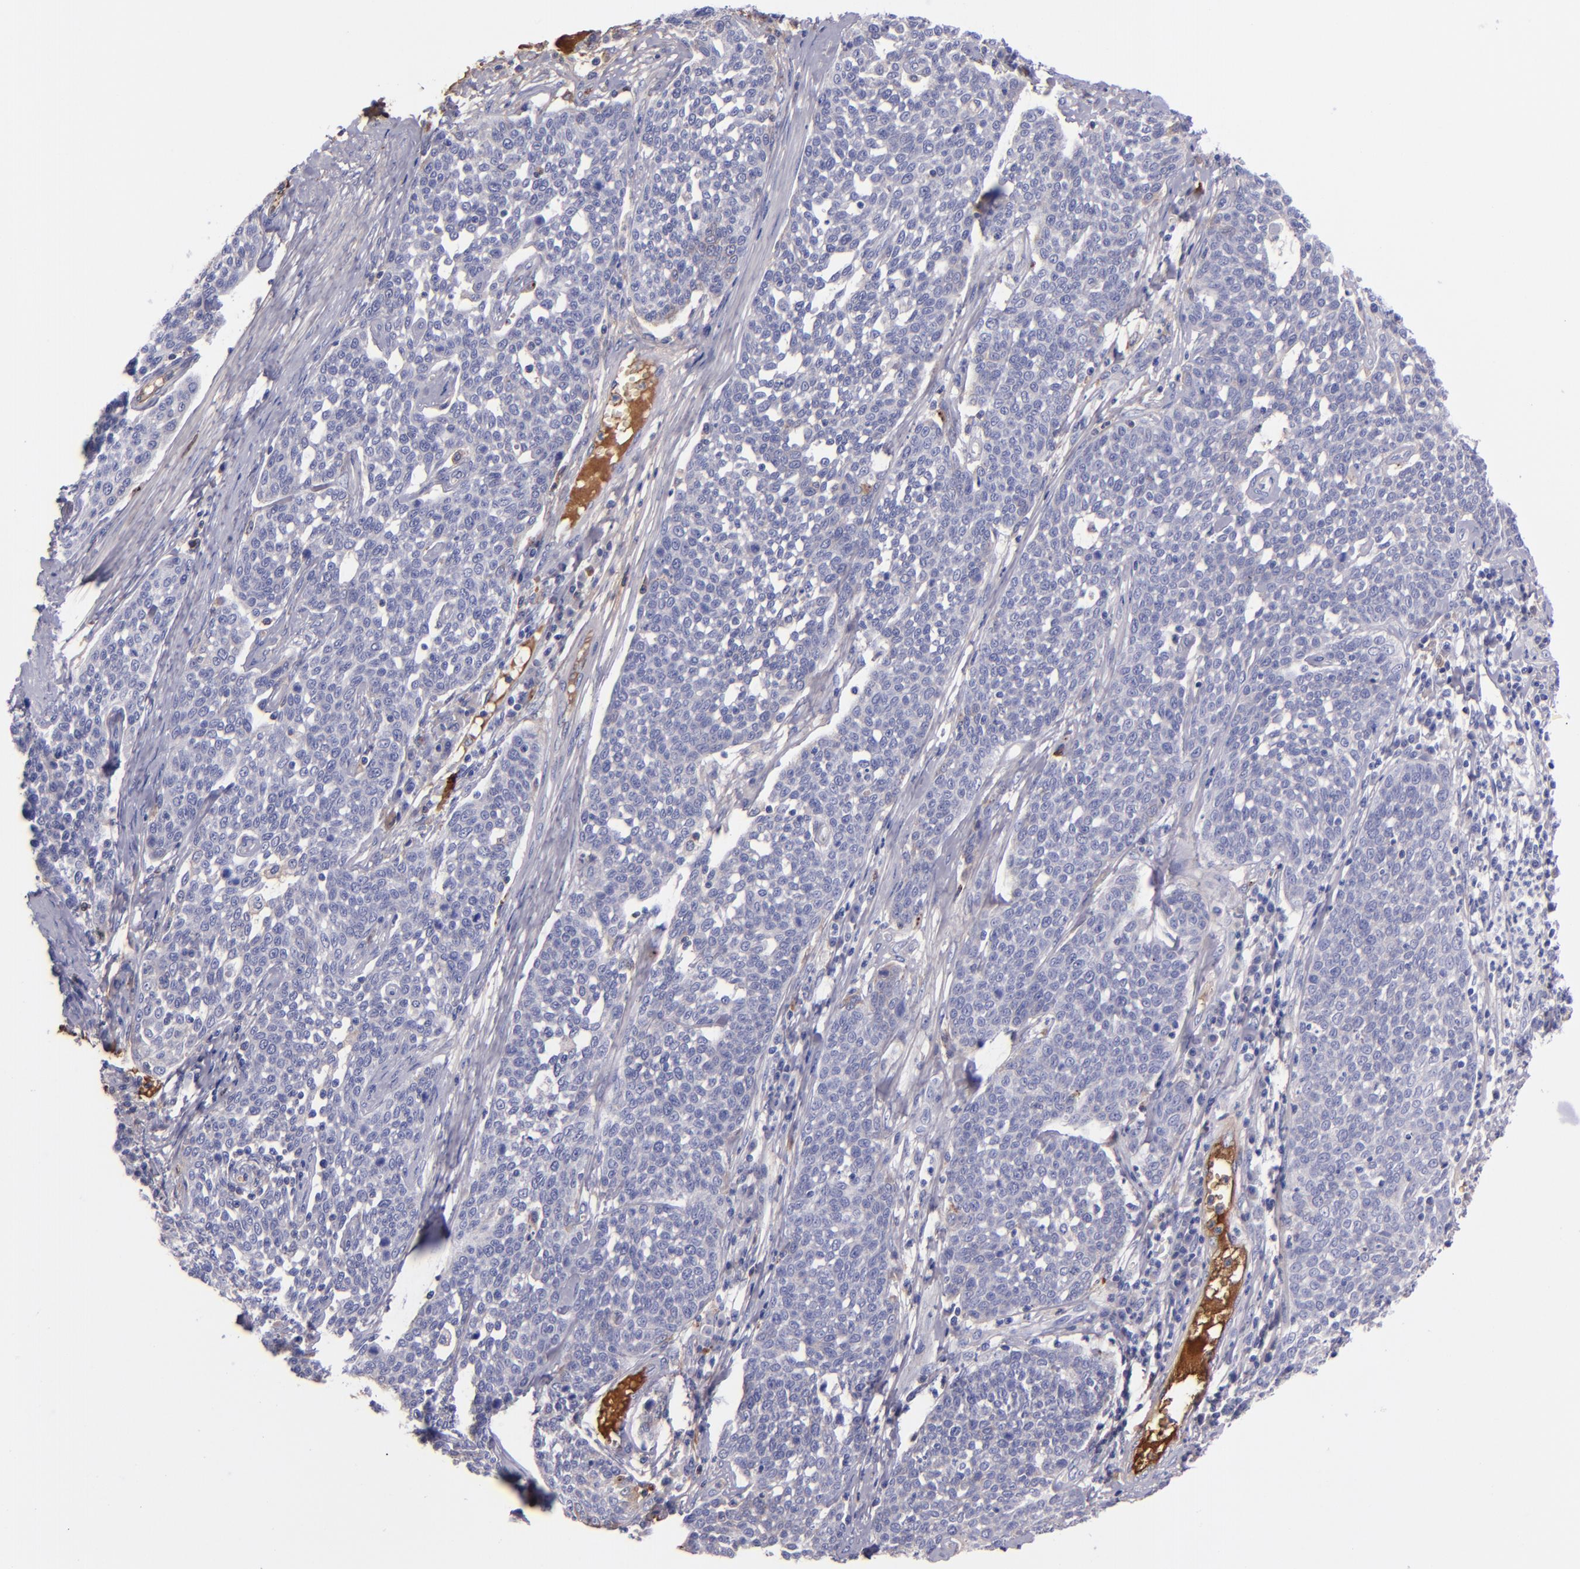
{"staining": {"intensity": "negative", "quantity": "none", "location": "none"}, "tissue": "cervical cancer", "cell_type": "Tumor cells", "image_type": "cancer", "snomed": [{"axis": "morphology", "description": "Squamous cell carcinoma, NOS"}, {"axis": "topography", "description": "Cervix"}], "caption": "Immunohistochemical staining of cervical squamous cell carcinoma displays no significant staining in tumor cells.", "gene": "KNG1", "patient": {"sex": "female", "age": 34}}